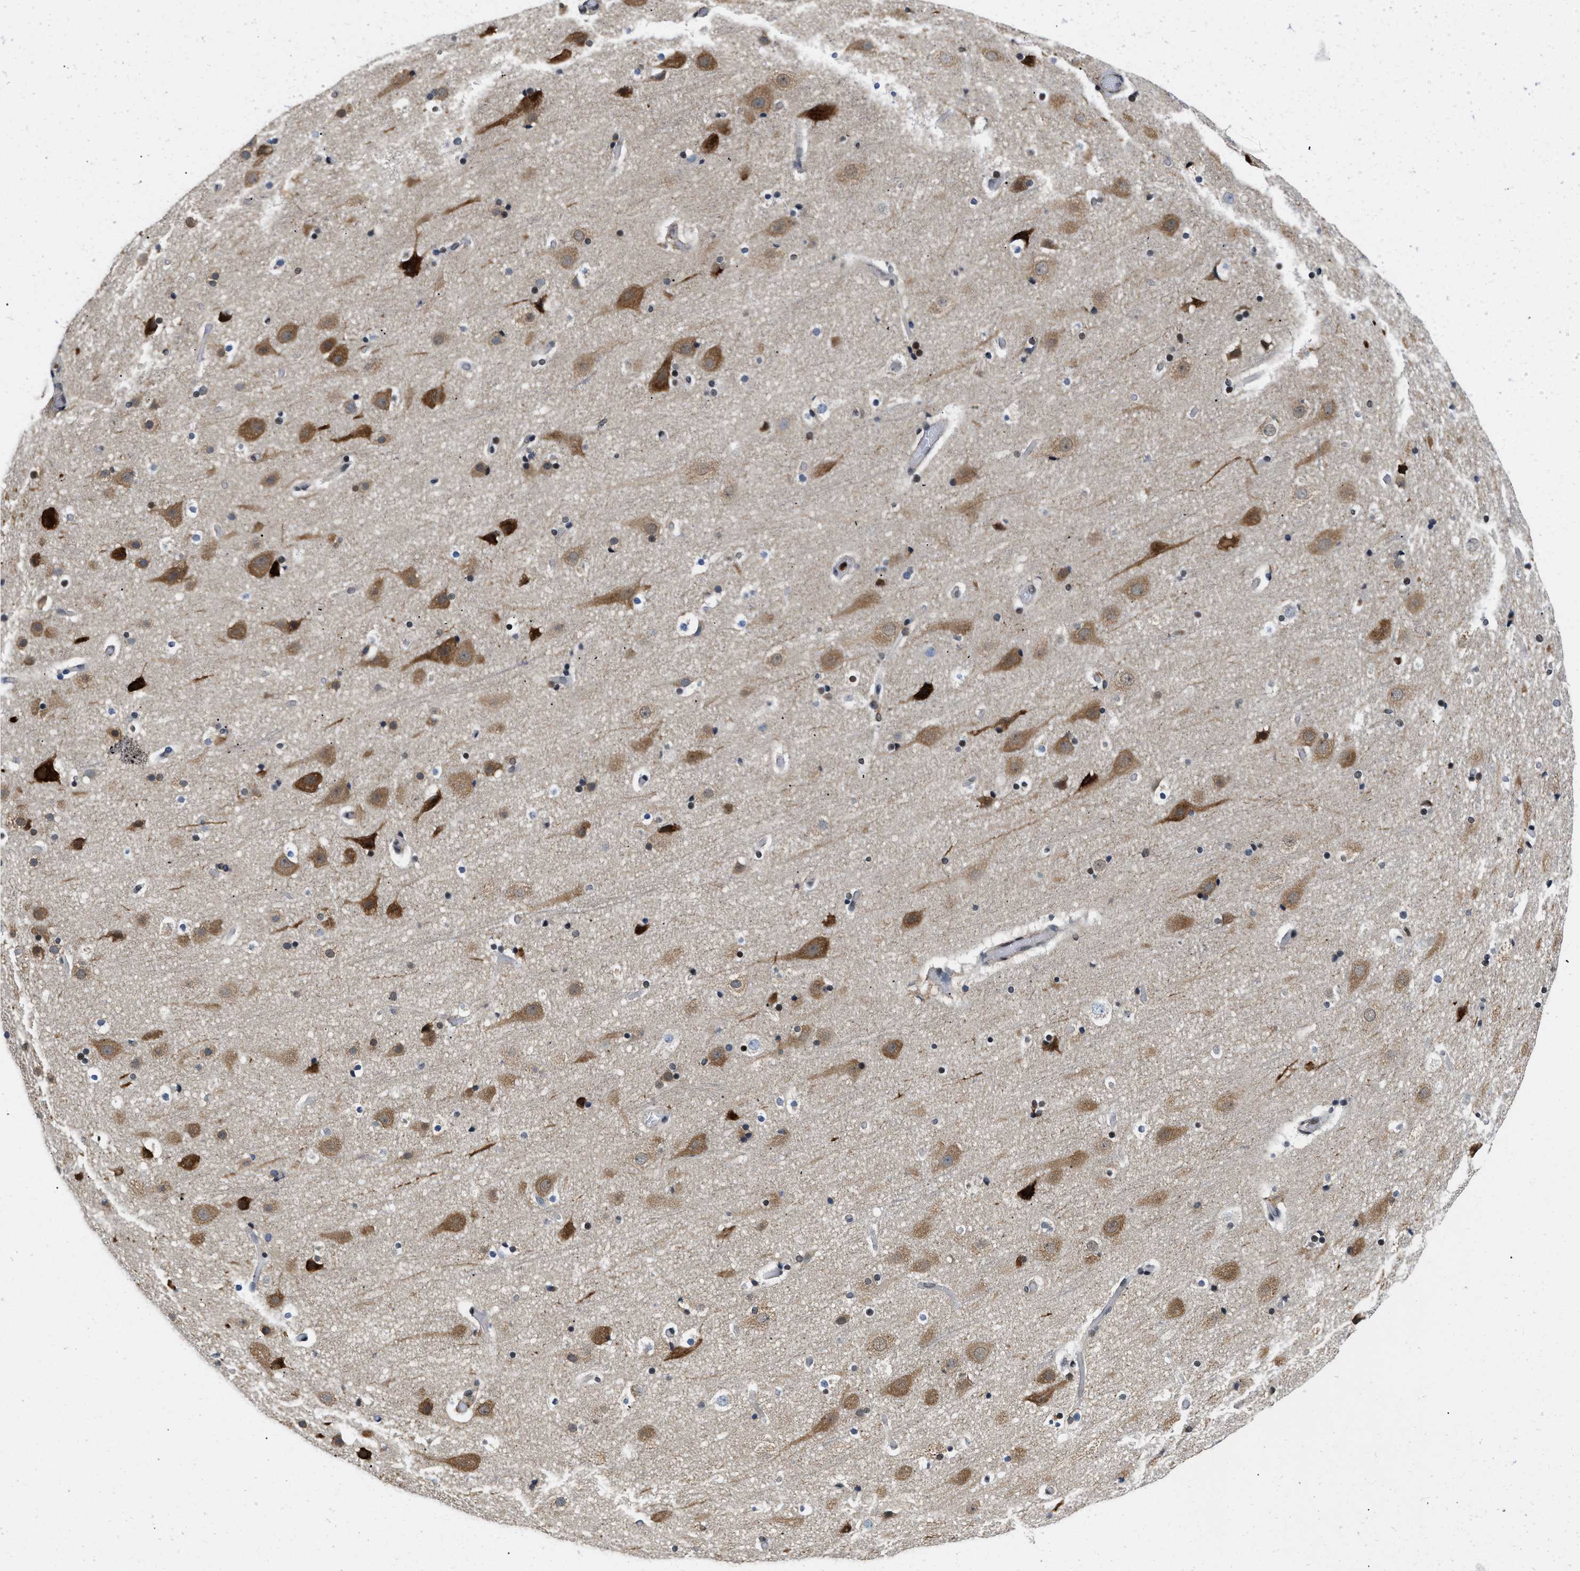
{"staining": {"intensity": "weak", "quantity": "25%-75%", "location": "cytoplasmic/membranous,nuclear"}, "tissue": "cerebral cortex", "cell_type": "Endothelial cells", "image_type": "normal", "snomed": [{"axis": "morphology", "description": "Normal tissue, NOS"}, {"axis": "topography", "description": "Cerebral cortex"}], "caption": "The immunohistochemical stain labels weak cytoplasmic/membranous,nuclear positivity in endothelial cells of benign cerebral cortex.", "gene": "ATF7IP", "patient": {"sex": "male", "age": 57}}